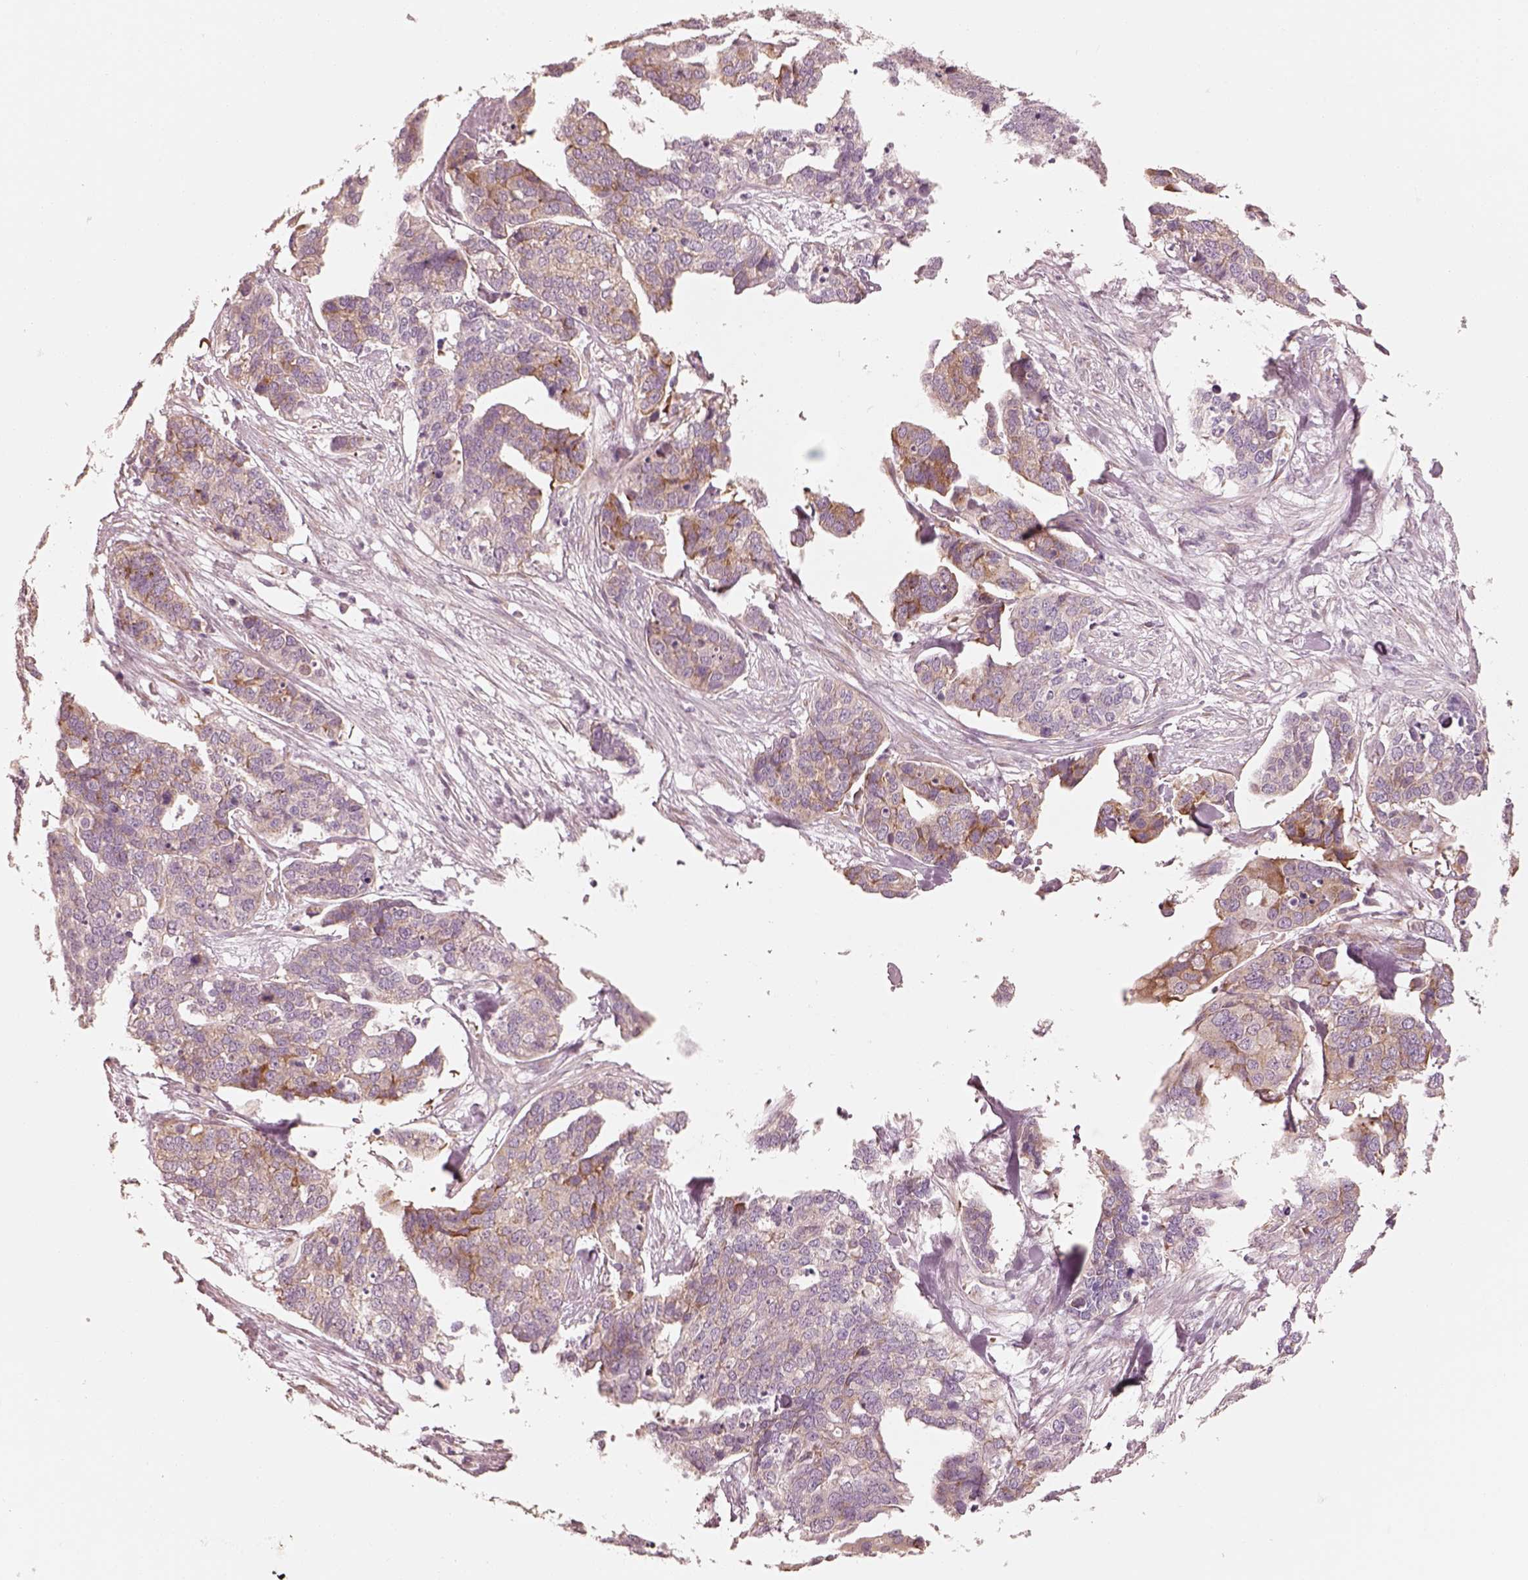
{"staining": {"intensity": "moderate", "quantity": "<25%", "location": "cytoplasmic/membranous"}, "tissue": "ovarian cancer", "cell_type": "Tumor cells", "image_type": "cancer", "snomed": [{"axis": "morphology", "description": "Carcinoma, endometroid"}, {"axis": "topography", "description": "Ovary"}], "caption": "A brown stain shows moderate cytoplasmic/membranous staining of a protein in ovarian cancer (endometroid carcinoma) tumor cells.", "gene": "RAB3C", "patient": {"sex": "female", "age": 65}}